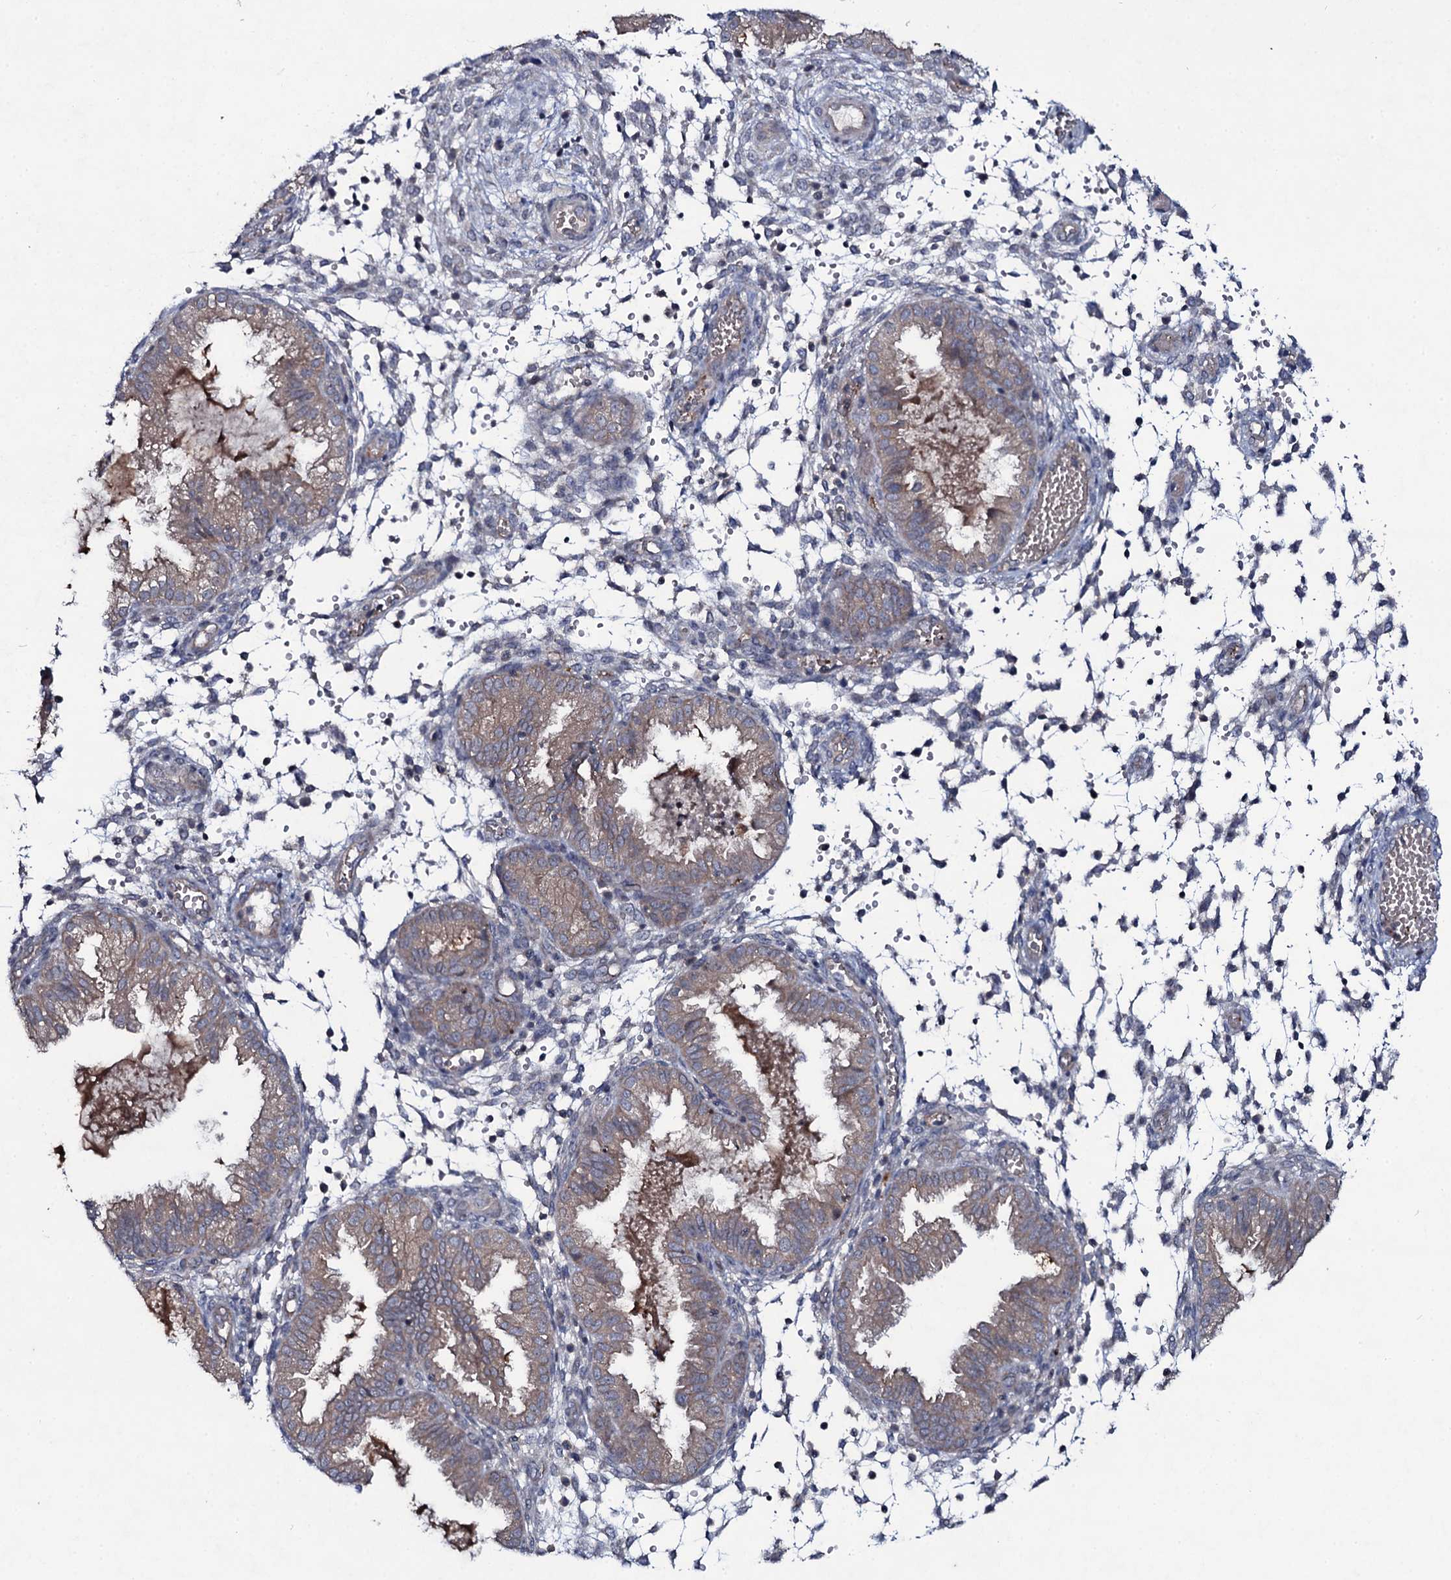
{"staining": {"intensity": "negative", "quantity": "none", "location": "none"}, "tissue": "endometrium", "cell_type": "Cells in endometrial stroma", "image_type": "normal", "snomed": [{"axis": "morphology", "description": "Normal tissue, NOS"}, {"axis": "topography", "description": "Endometrium"}], "caption": "Cells in endometrial stroma are negative for brown protein staining in unremarkable endometrium. Nuclei are stained in blue.", "gene": "SNAP23", "patient": {"sex": "female", "age": 33}}